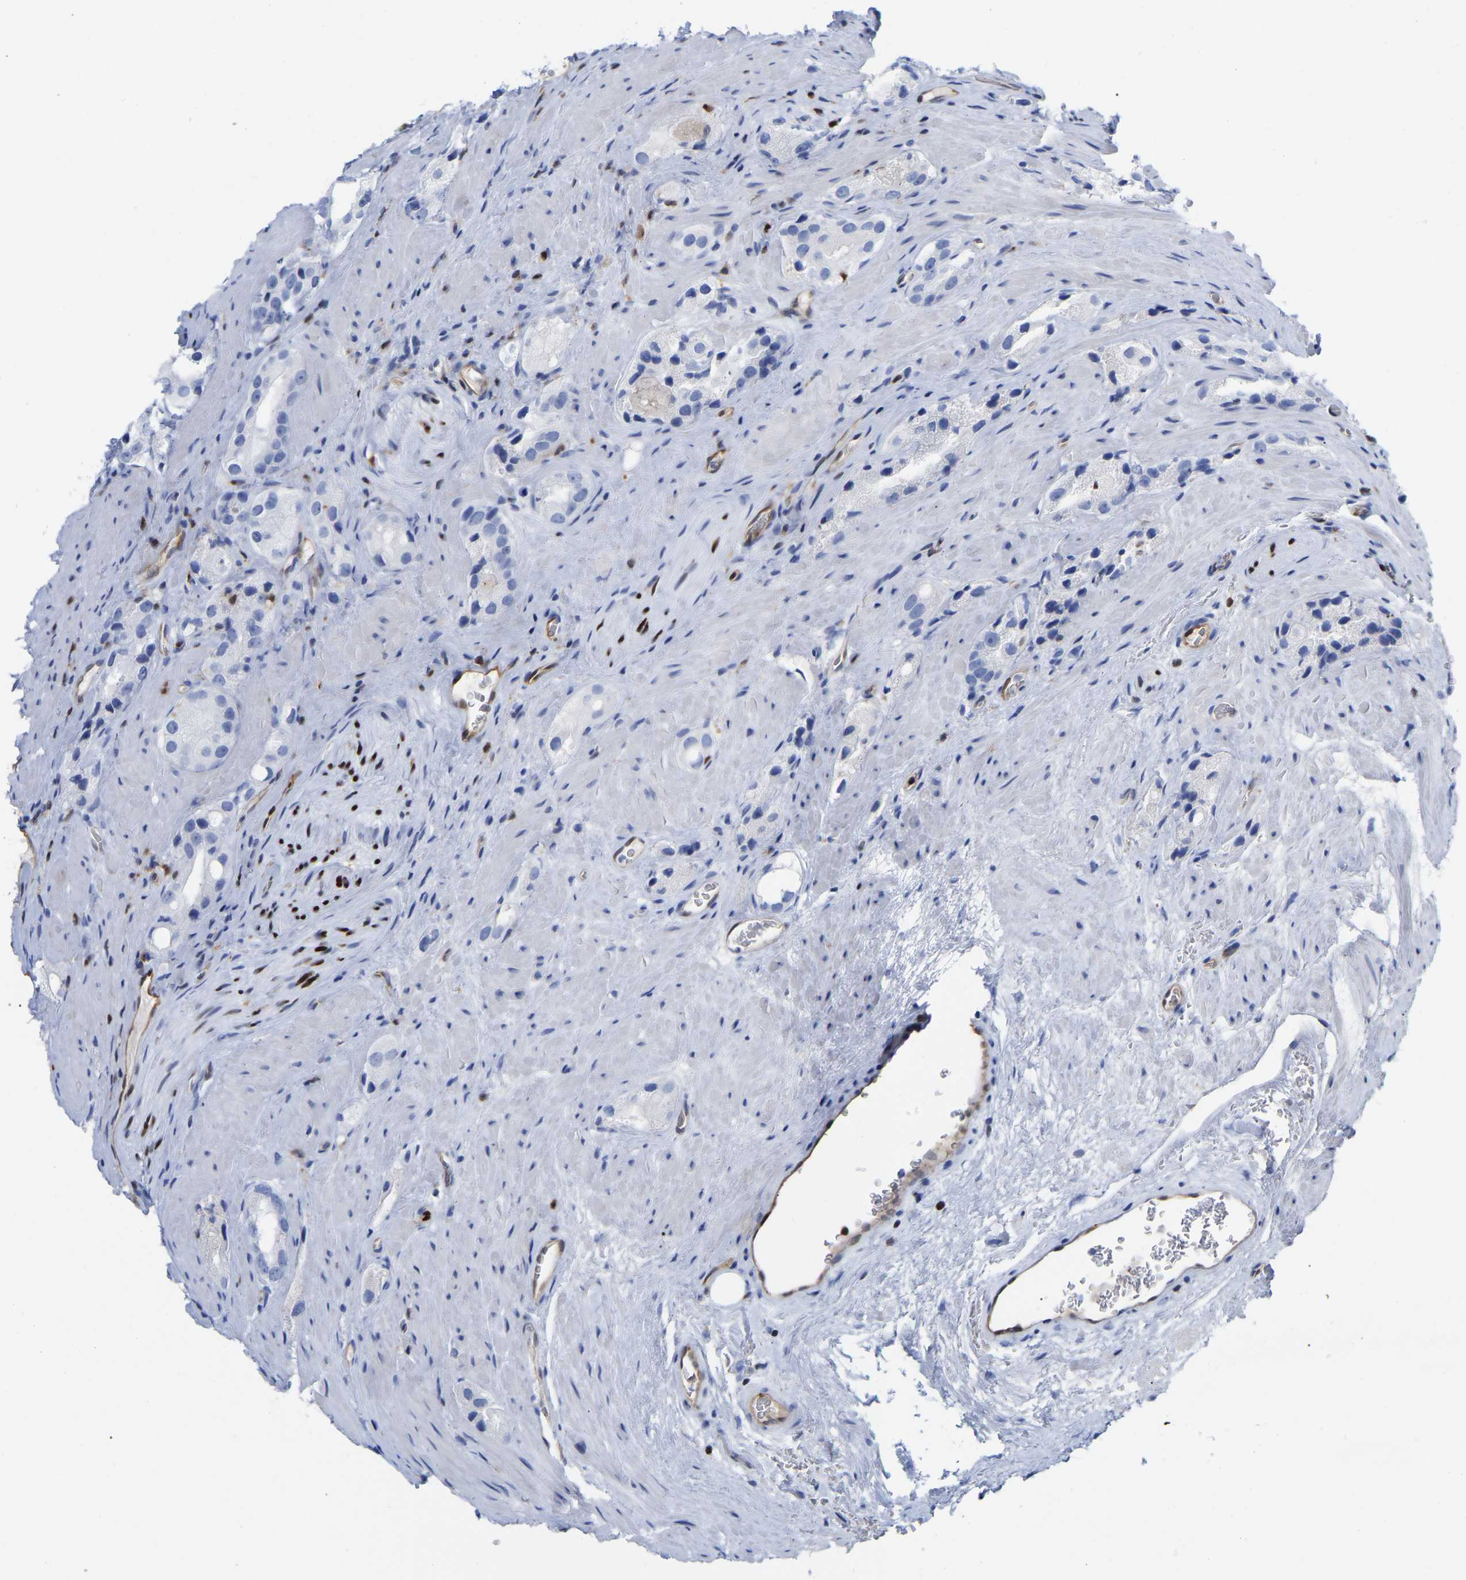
{"staining": {"intensity": "negative", "quantity": "none", "location": "none"}, "tissue": "prostate cancer", "cell_type": "Tumor cells", "image_type": "cancer", "snomed": [{"axis": "morphology", "description": "Adenocarcinoma, High grade"}, {"axis": "topography", "description": "Prostate"}], "caption": "The micrograph demonstrates no staining of tumor cells in prostate cancer (high-grade adenocarcinoma).", "gene": "GIMAP4", "patient": {"sex": "male", "age": 63}}